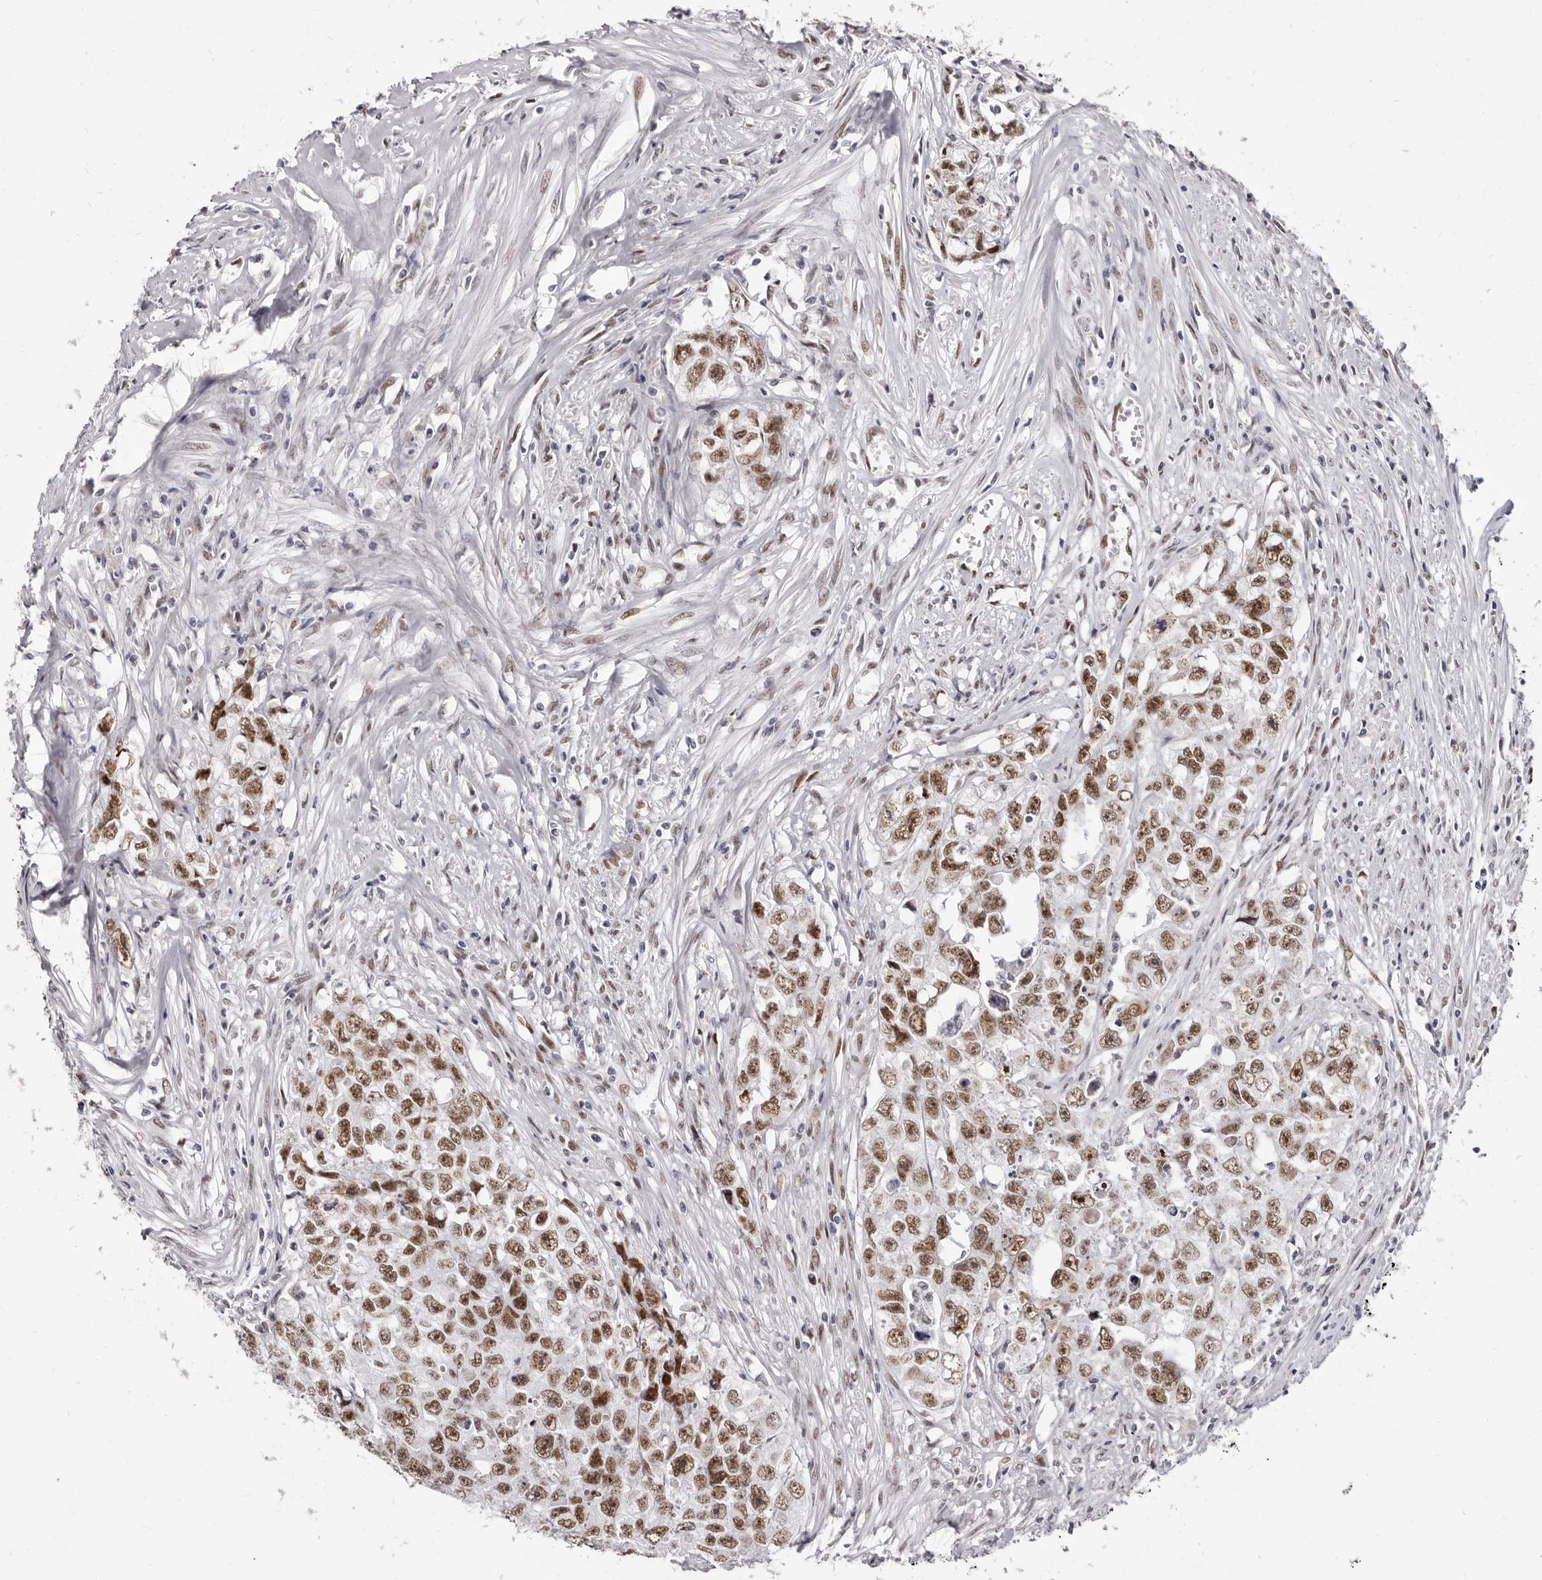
{"staining": {"intensity": "moderate", "quantity": ">75%", "location": "nuclear"}, "tissue": "testis cancer", "cell_type": "Tumor cells", "image_type": "cancer", "snomed": [{"axis": "morphology", "description": "Seminoma, NOS"}, {"axis": "morphology", "description": "Carcinoma, Embryonal, NOS"}, {"axis": "topography", "description": "Testis"}], "caption": "Immunohistochemical staining of human seminoma (testis) shows moderate nuclear protein staining in about >75% of tumor cells. (DAB = brown stain, brightfield microscopy at high magnification).", "gene": "ZNF326", "patient": {"sex": "male", "age": 43}}